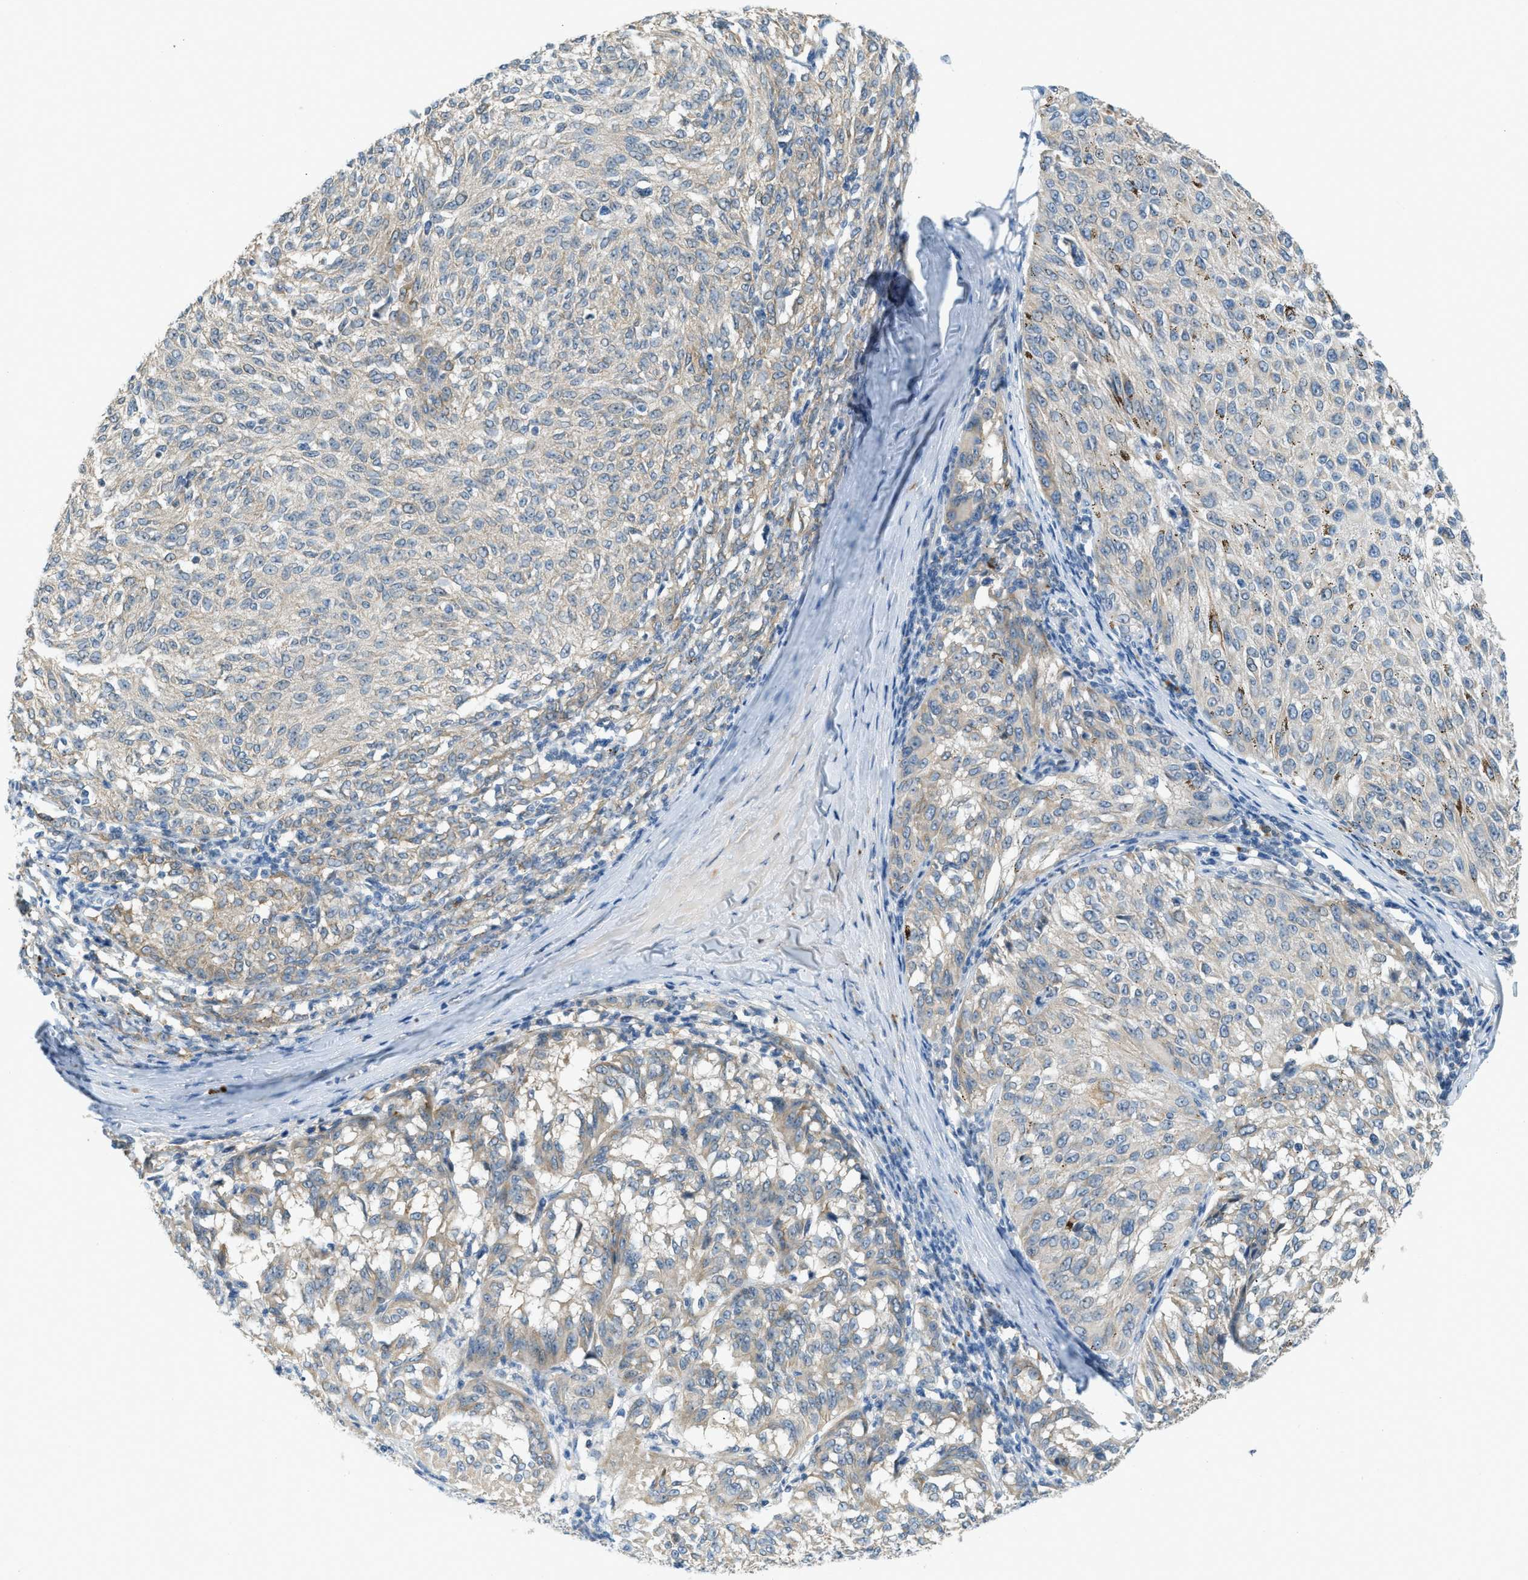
{"staining": {"intensity": "weak", "quantity": "<25%", "location": "cytoplasmic/membranous"}, "tissue": "melanoma", "cell_type": "Tumor cells", "image_type": "cancer", "snomed": [{"axis": "morphology", "description": "Malignant melanoma, NOS"}, {"axis": "topography", "description": "Skin"}], "caption": "A micrograph of human malignant melanoma is negative for staining in tumor cells.", "gene": "NME8", "patient": {"sex": "female", "age": 72}}